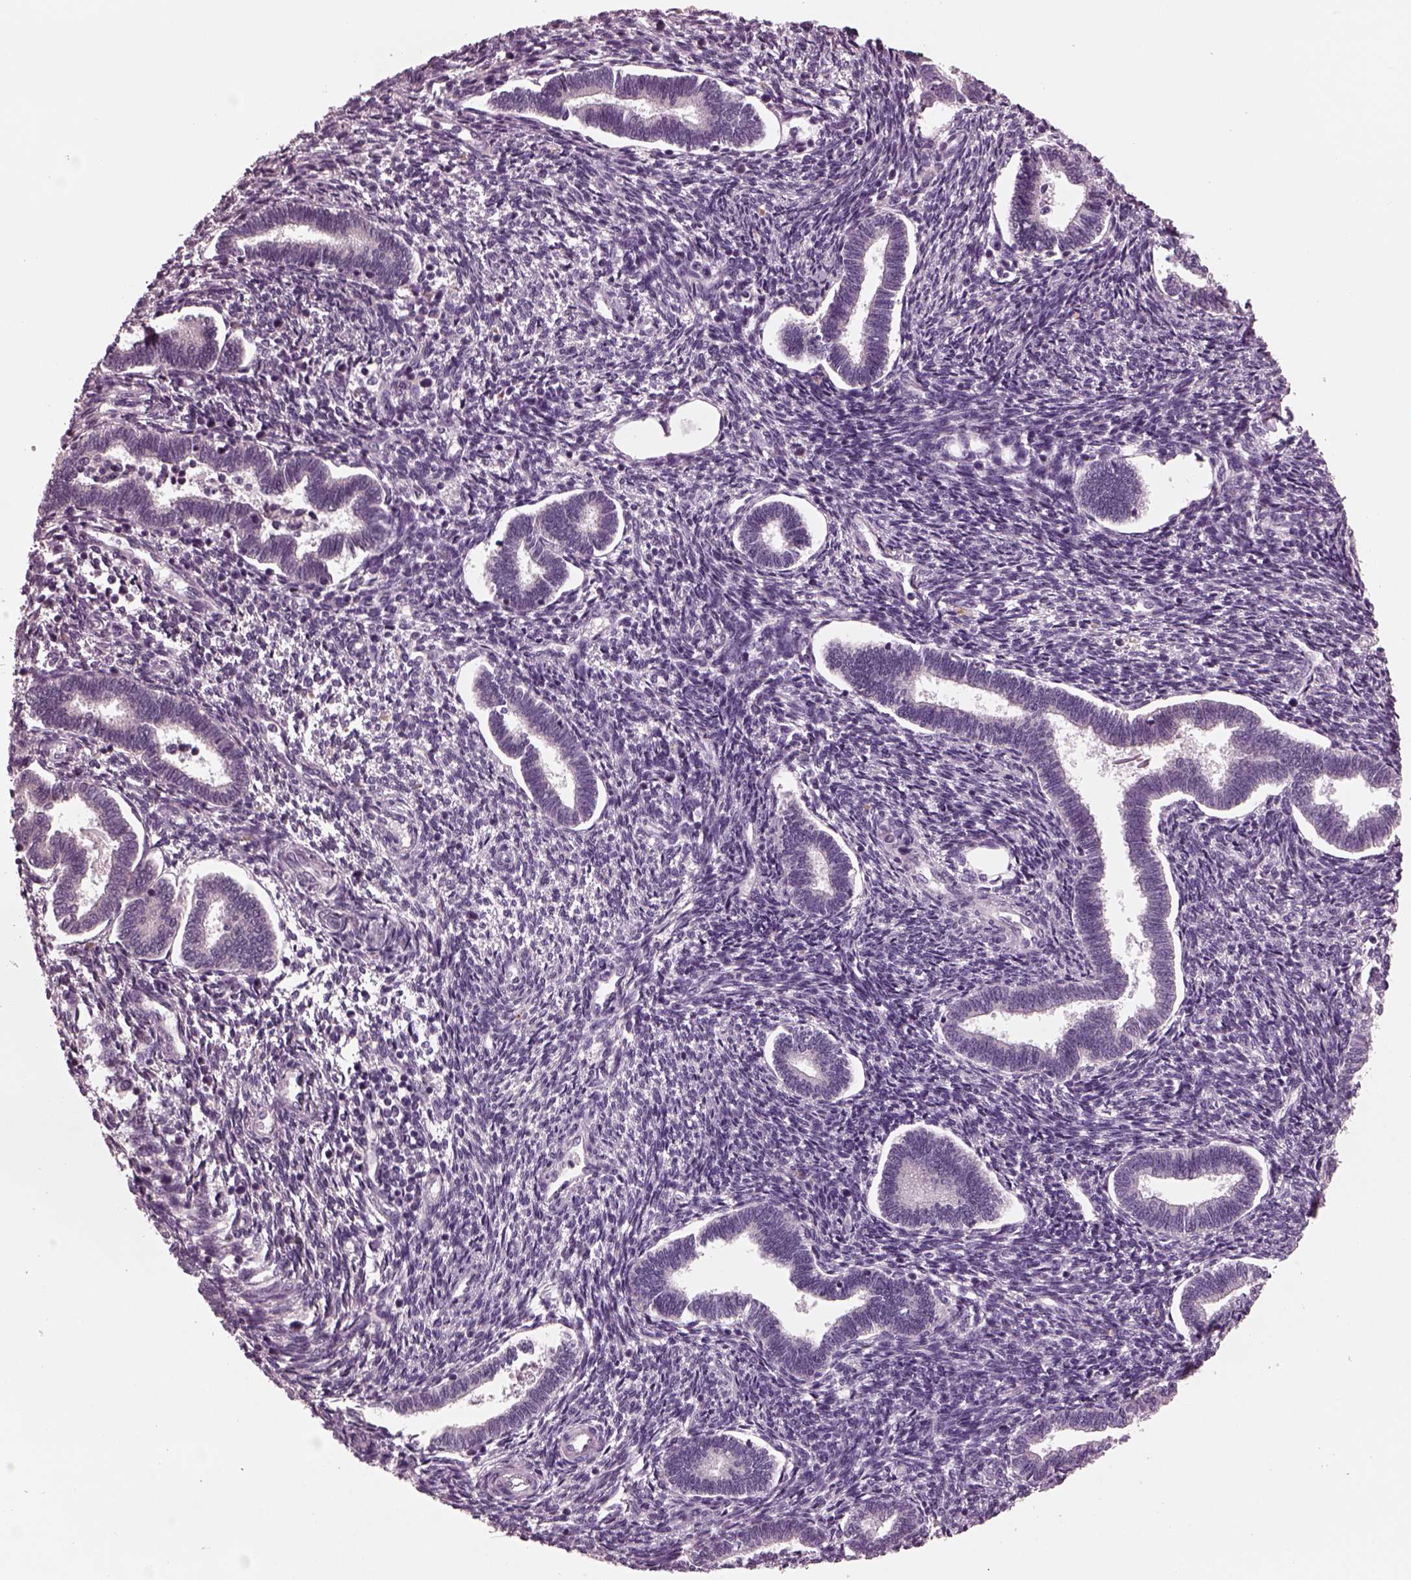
{"staining": {"intensity": "negative", "quantity": "none", "location": "none"}, "tissue": "endometrium", "cell_type": "Cells in endometrial stroma", "image_type": "normal", "snomed": [{"axis": "morphology", "description": "Normal tissue, NOS"}, {"axis": "topography", "description": "Endometrium"}], "caption": "Immunohistochemistry image of unremarkable endometrium stained for a protein (brown), which displays no expression in cells in endometrial stroma. Nuclei are stained in blue.", "gene": "AP4M1", "patient": {"sex": "female", "age": 42}}